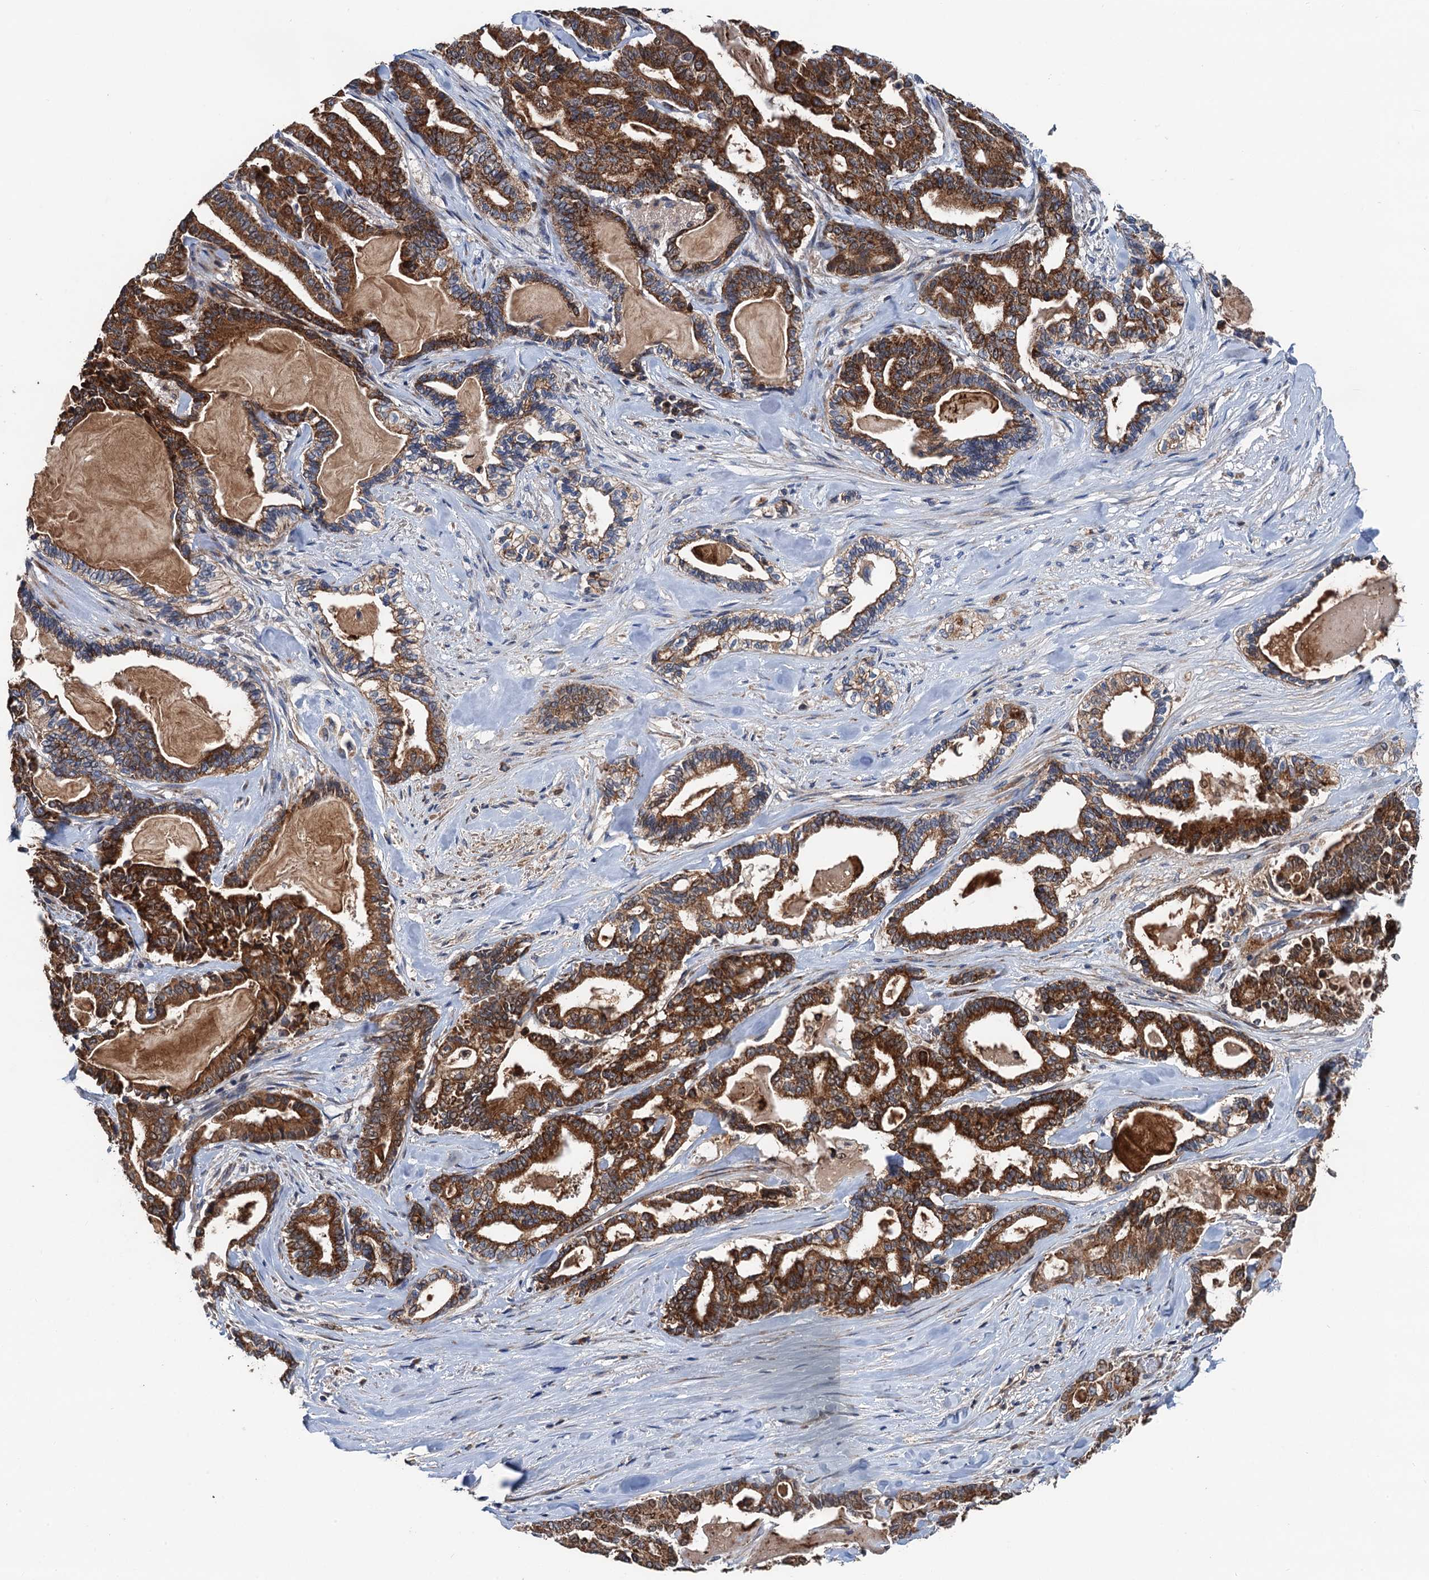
{"staining": {"intensity": "strong", "quantity": ">75%", "location": "cytoplasmic/membranous"}, "tissue": "pancreatic cancer", "cell_type": "Tumor cells", "image_type": "cancer", "snomed": [{"axis": "morphology", "description": "Adenocarcinoma, NOS"}, {"axis": "topography", "description": "Pancreas"}], "caption": "Strong cytoplasmic/membranous expression is seen in about >75% of tumor cells in pancreatic cancer (adenocarcinoma).", "gene": "DGLUCY", "patient": {"sex": "male", "age": 63}}